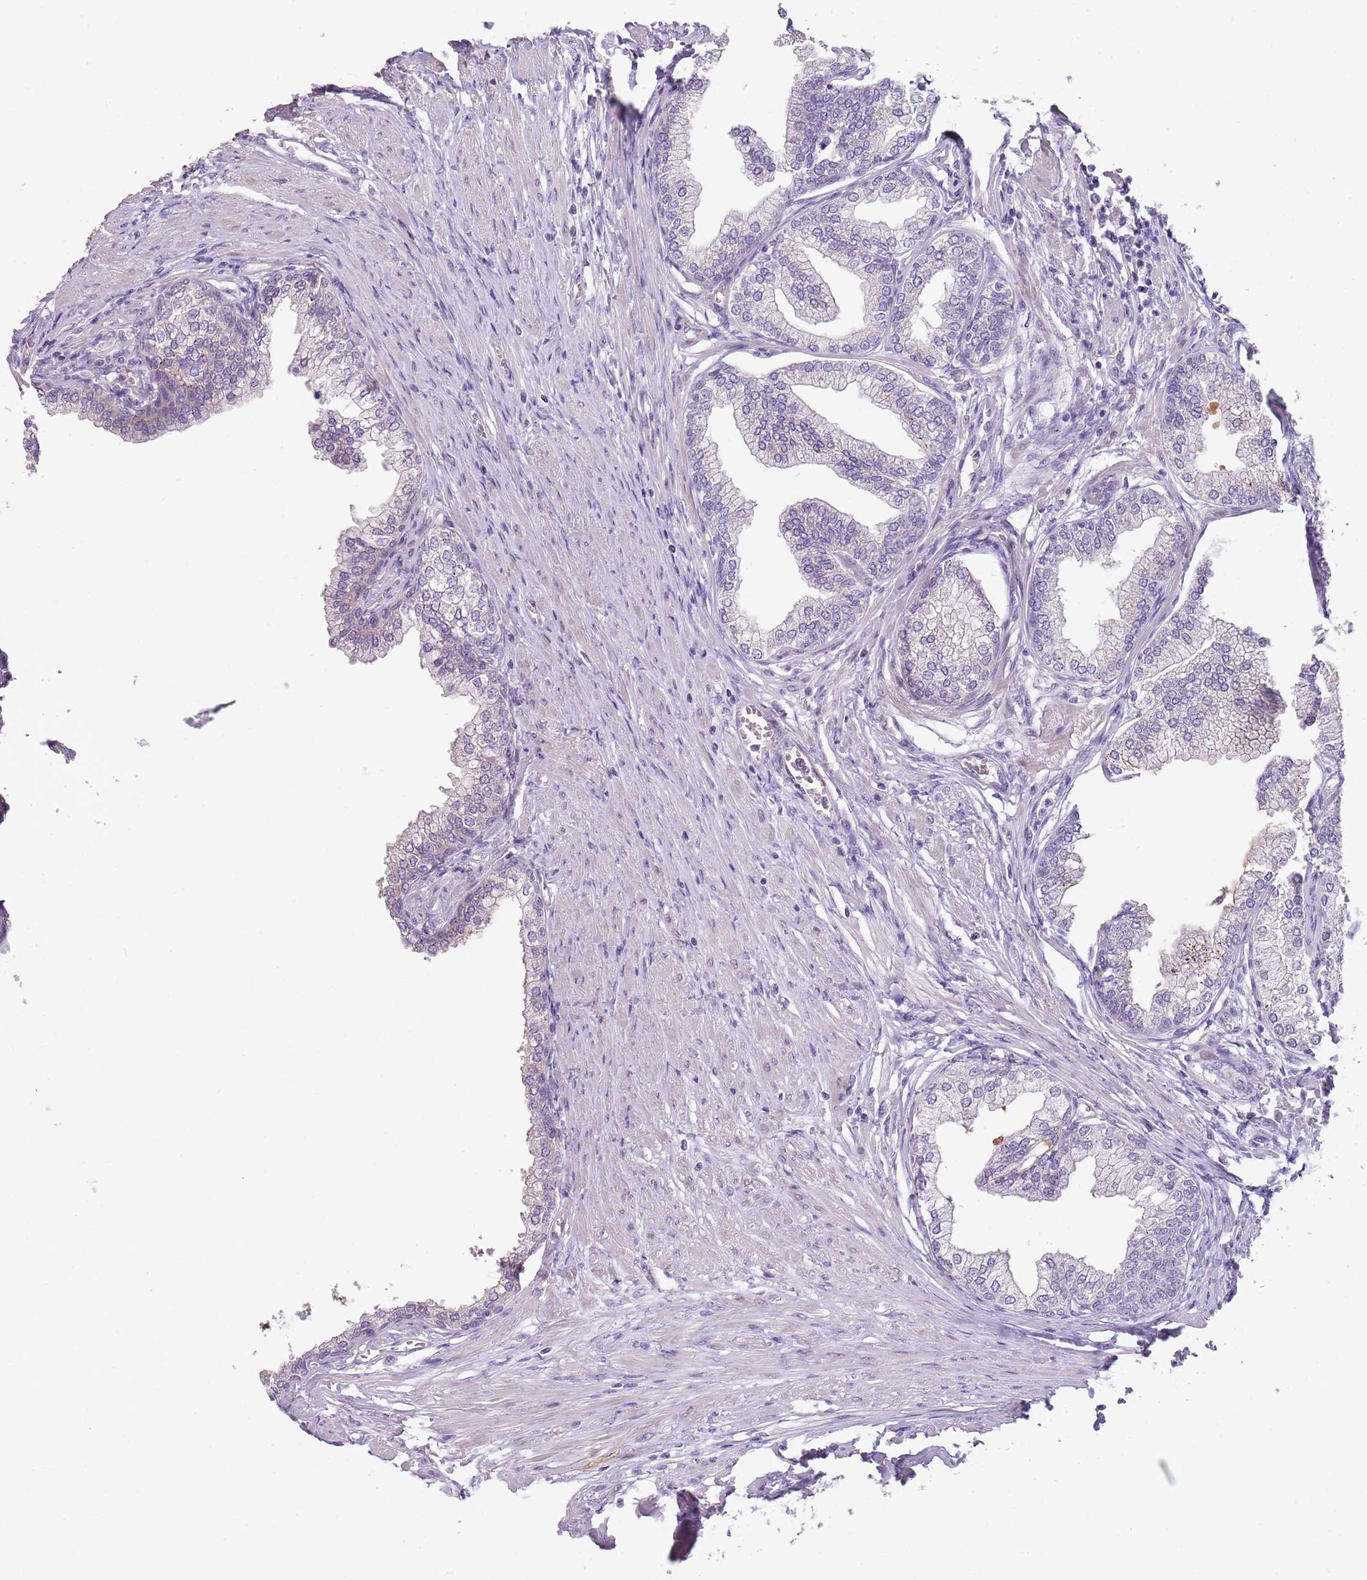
{"staining": {"intensity": "negative", "quantity": "none", "location": "none"}, "tissue": "prostate", "cell_type": "Glandular cells", "image_type": "normal", "snomed": [{"axis": "morphology", "description": "Normal tissue, NOS"}, {"axis": "morphology", "description": "Urothelial carcinoma, Low grade"}, {"axis": "topography", "description": "Urinary bladder"}, {"axis": "topography", "description": "Prostate"}], "caption": "This is an immunohistochemistry photomicrograph of unremarkable prostate. There is no positivity in glandular cells.", "gene": "ZNF583", "patient": {"sex": "male", "age": 60}}